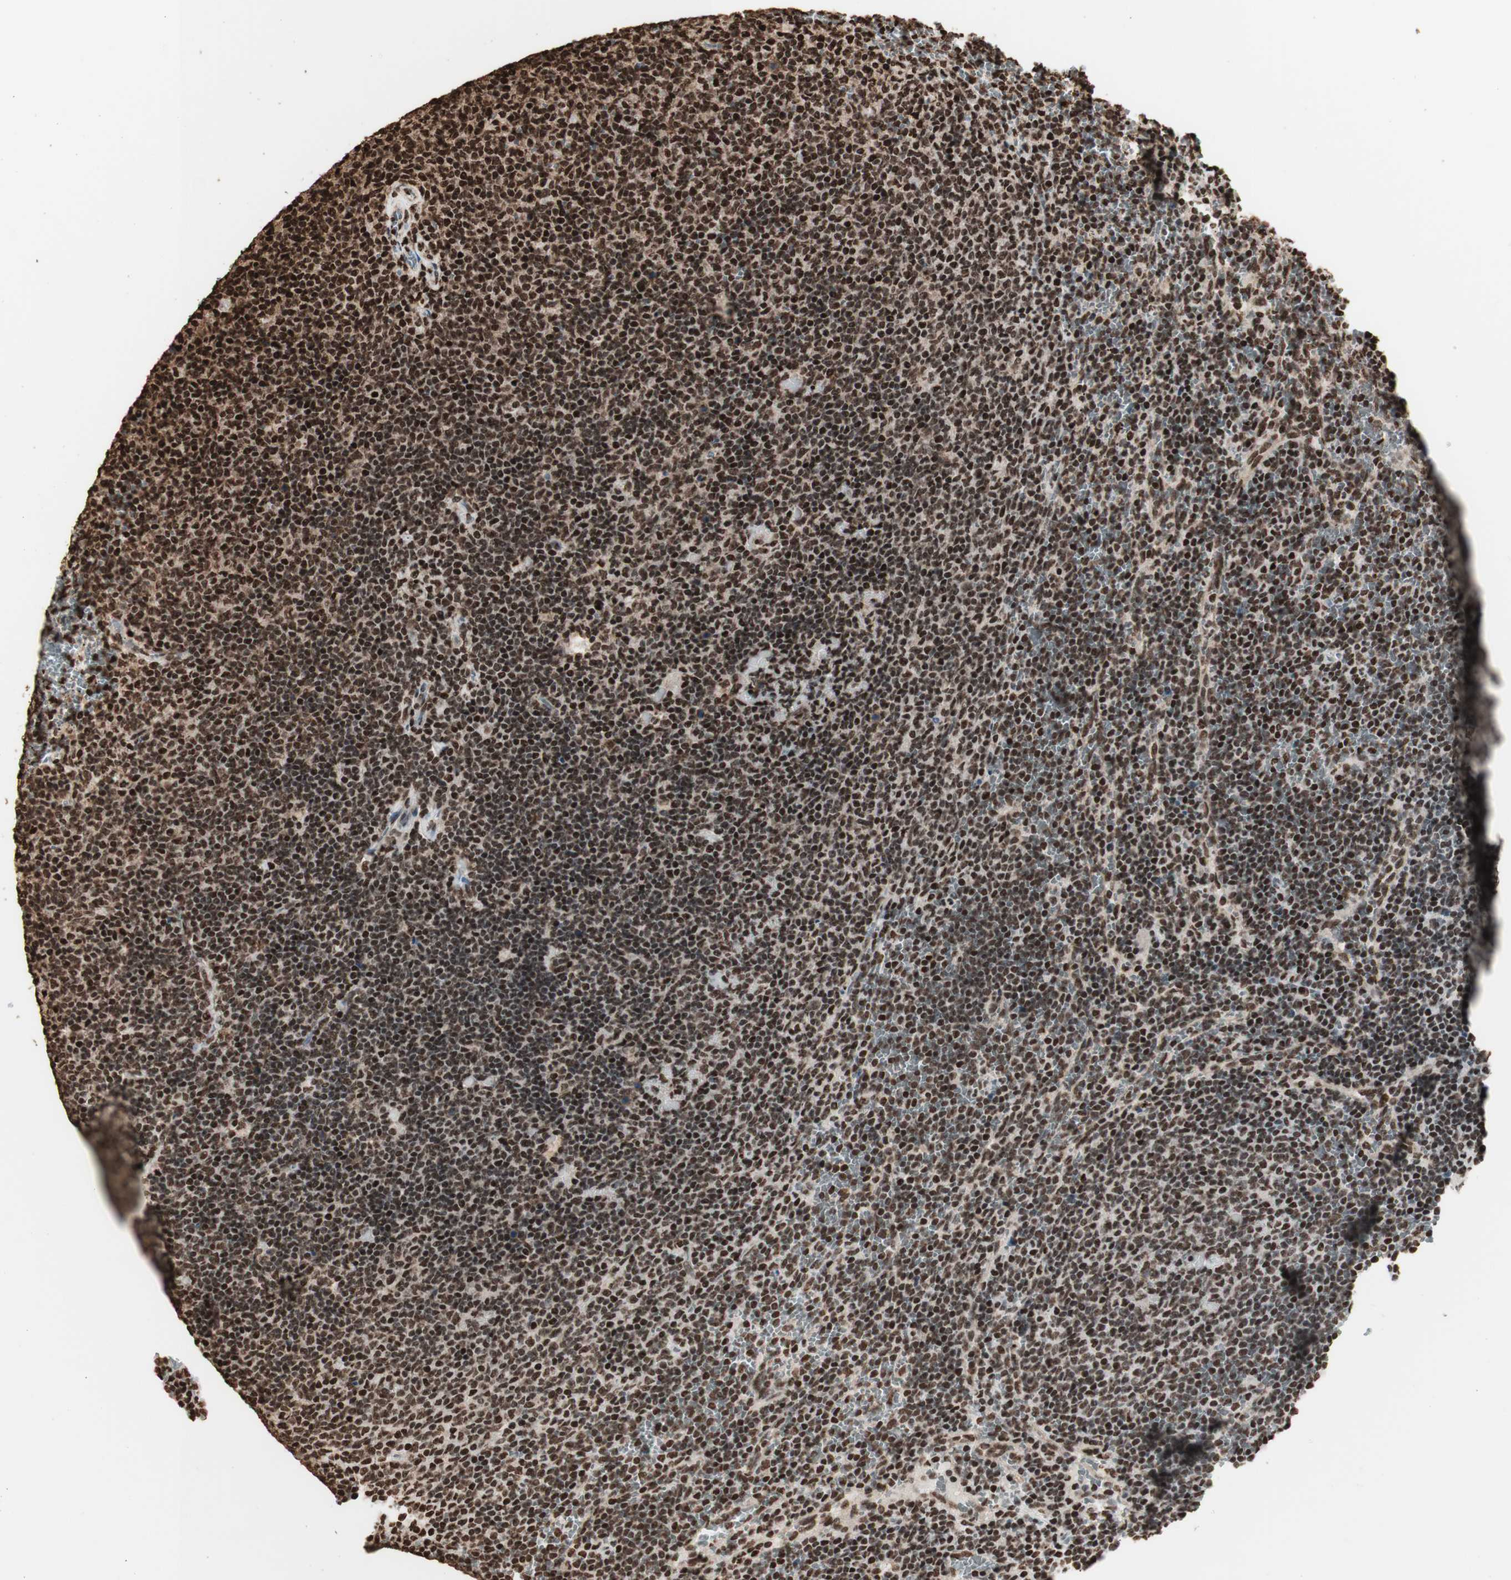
{"staining": {"intensity": "strong", "quantity": ">75%", "location": "nuclear"}, "tissue": "lymphoma", "cell_type": "Tumor cells", "image_type": "cancer", "snomed": [{"axis": "morphology", "description": "Malignant lymphoma, non-Hodgkin's type, Low grade"}, {"axis": "topography", "description": "Spleen"}], "caption": "Lymphoma stained with DAB (3,3'-diaminobenzidine) immunohistochemistry (IHC) shows high levels of strong nuclear positivity in approximately >75% of tumor cells.", "gene": "HNRNPA2B1", "patient": {"sex": "female", "age": 50}}